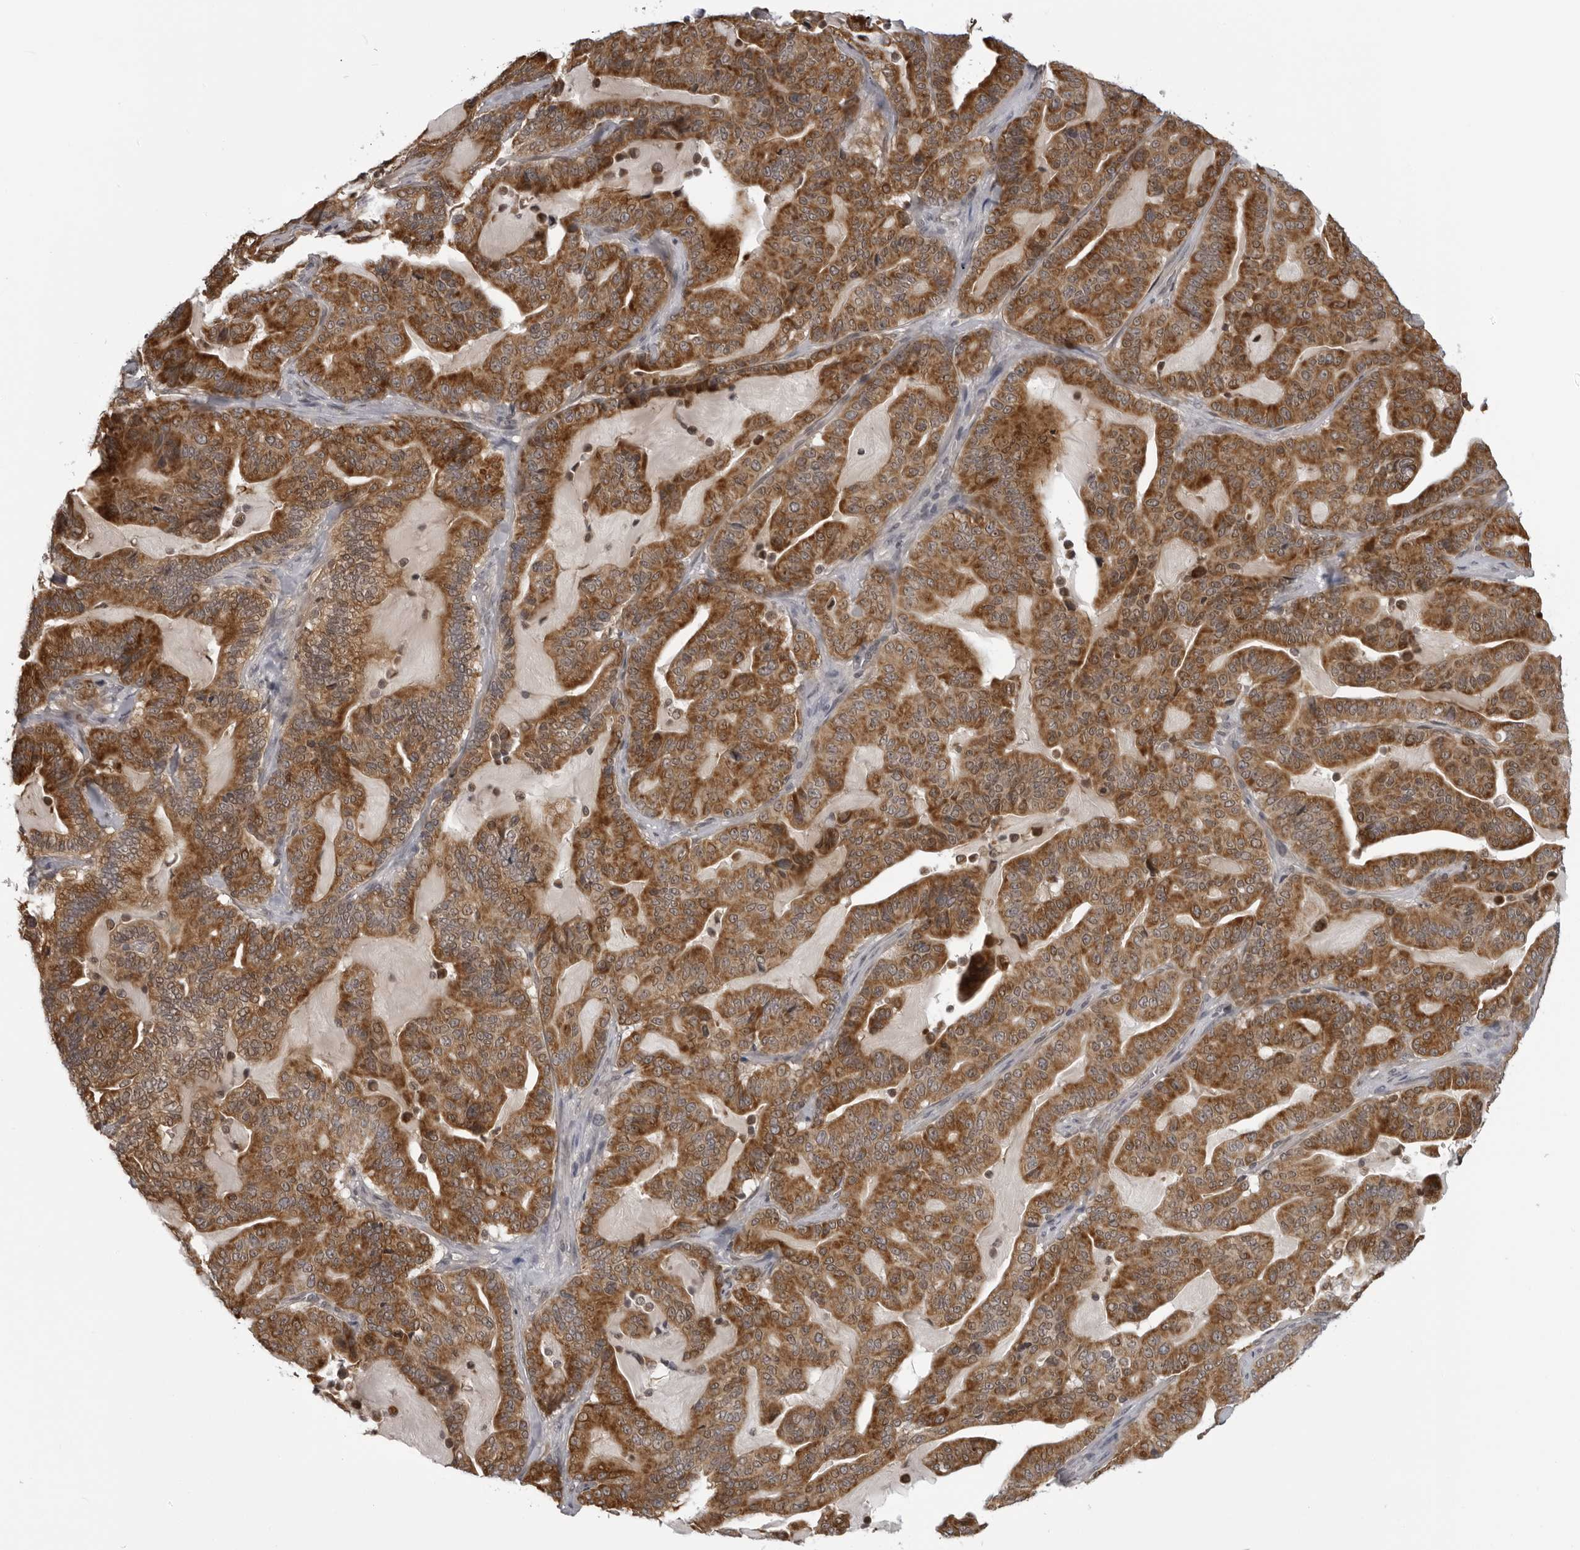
{"staining": {"intensity": "strong", "quantity": ">75%", "location": "cytoplasmic/membranous"}, "tissue": "pancreatic cancer", "cell_type": "Tumor cells", "image_type": "cancer", "snomed": [{"axis": "morphology", "description": "Adenocarcinoma, NOS"}, {"axis": "topography", "description": "Pancreas"}], "caption": "Protein analysis of adenocarcinoma (pancreatic) tissue demonstrates strong cytoplasmic/membranous staining in about >75% of tumor cells.", "gene": "MRPS15", "patient": {"sex": "male", "age": 63}}